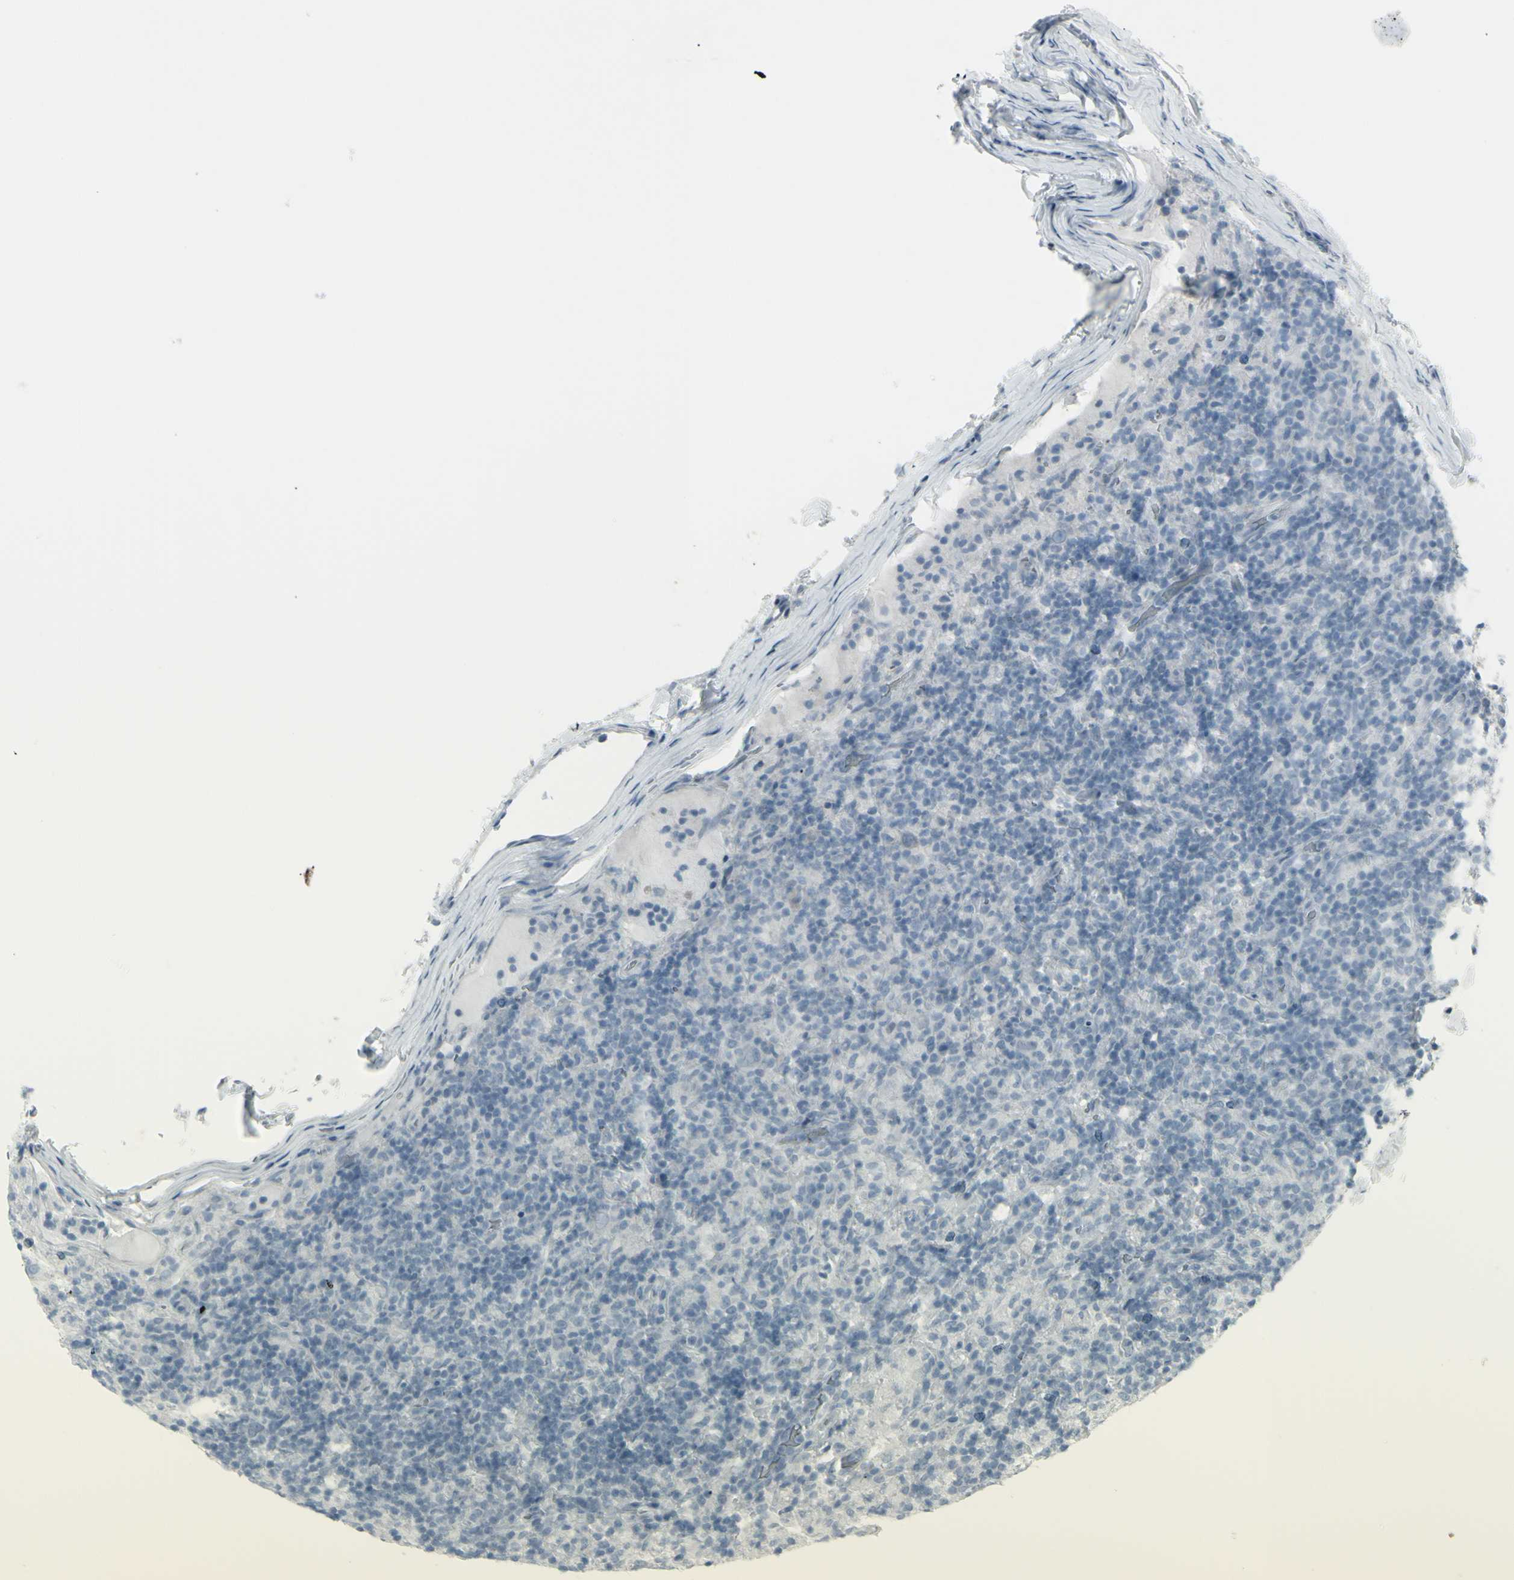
{"staining": {"intensity": "negative", "quantity": "none", "location": "none"}, "tissue": "lymphoma", "cell_type": "Tumor cells", "image_type": "cancer", "snomed": [{"axis": "morphology", "description": "Hodgkin's disease, NOS"}, {"axis": "topography", "description": "Lymph node"}], "caption": "This is an immunohistochemistry micrograph of lymphoma. There is no positivity in tumor cells.", "gene": "RAB3A", "patient": {"sex": "male", "age": 70}}